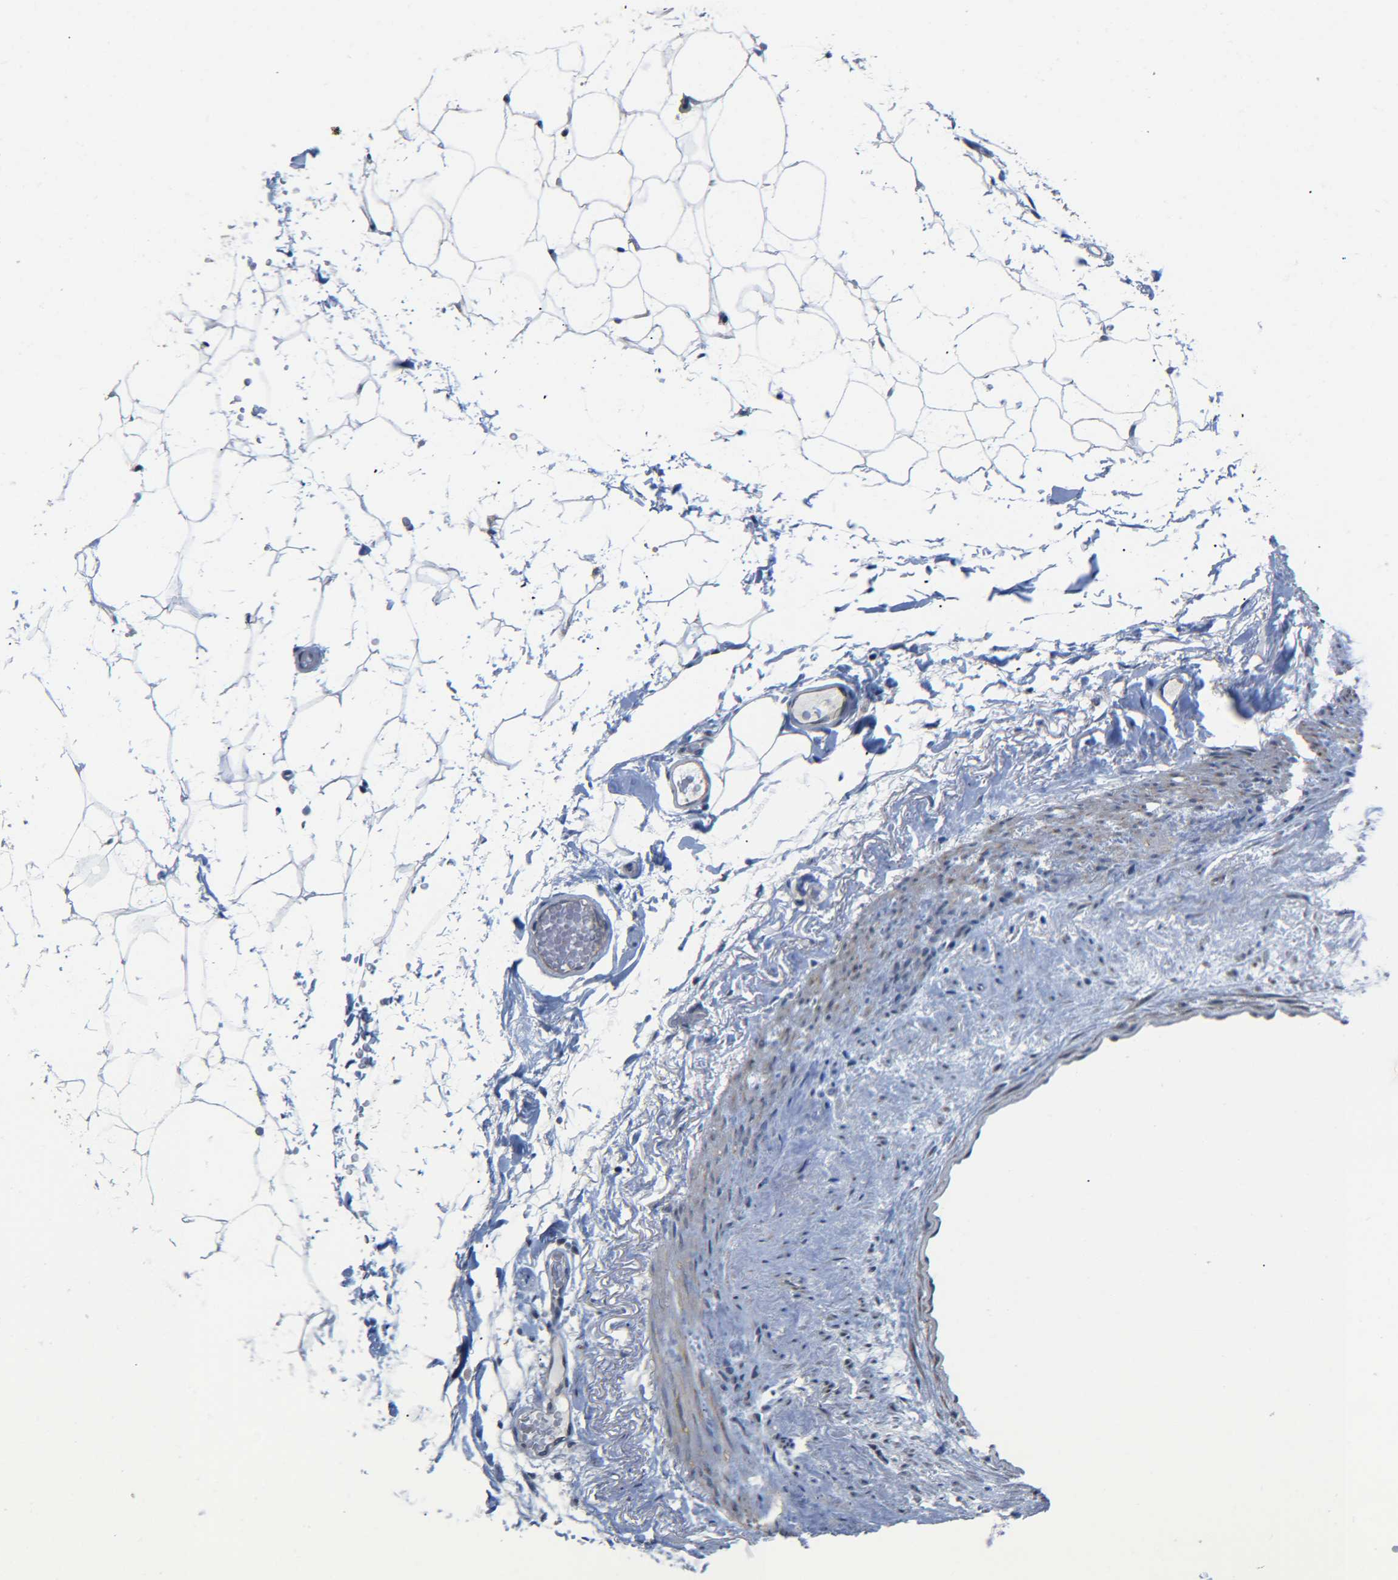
{"staining": {"intensity": "weak", "quantity": "<25%", "location": "cytoplasmic/membranous"}, "tissue": "adipose tissue", "cell_type": "Adipocytes", "image_type": "normal", "snomed": [{"axis": "morphology", "description": "Normal tissue, NOS"}, {"axis": "topography", "description": "Breast"}, {"axis": "topography", "description": "Soft tissue"}], "caption": "Immunohistochemistry of benign adipose tissue shows no expression in adipocytes.", "gene": "CMTM1", "patient": {"sex": "female", "age": 75}}